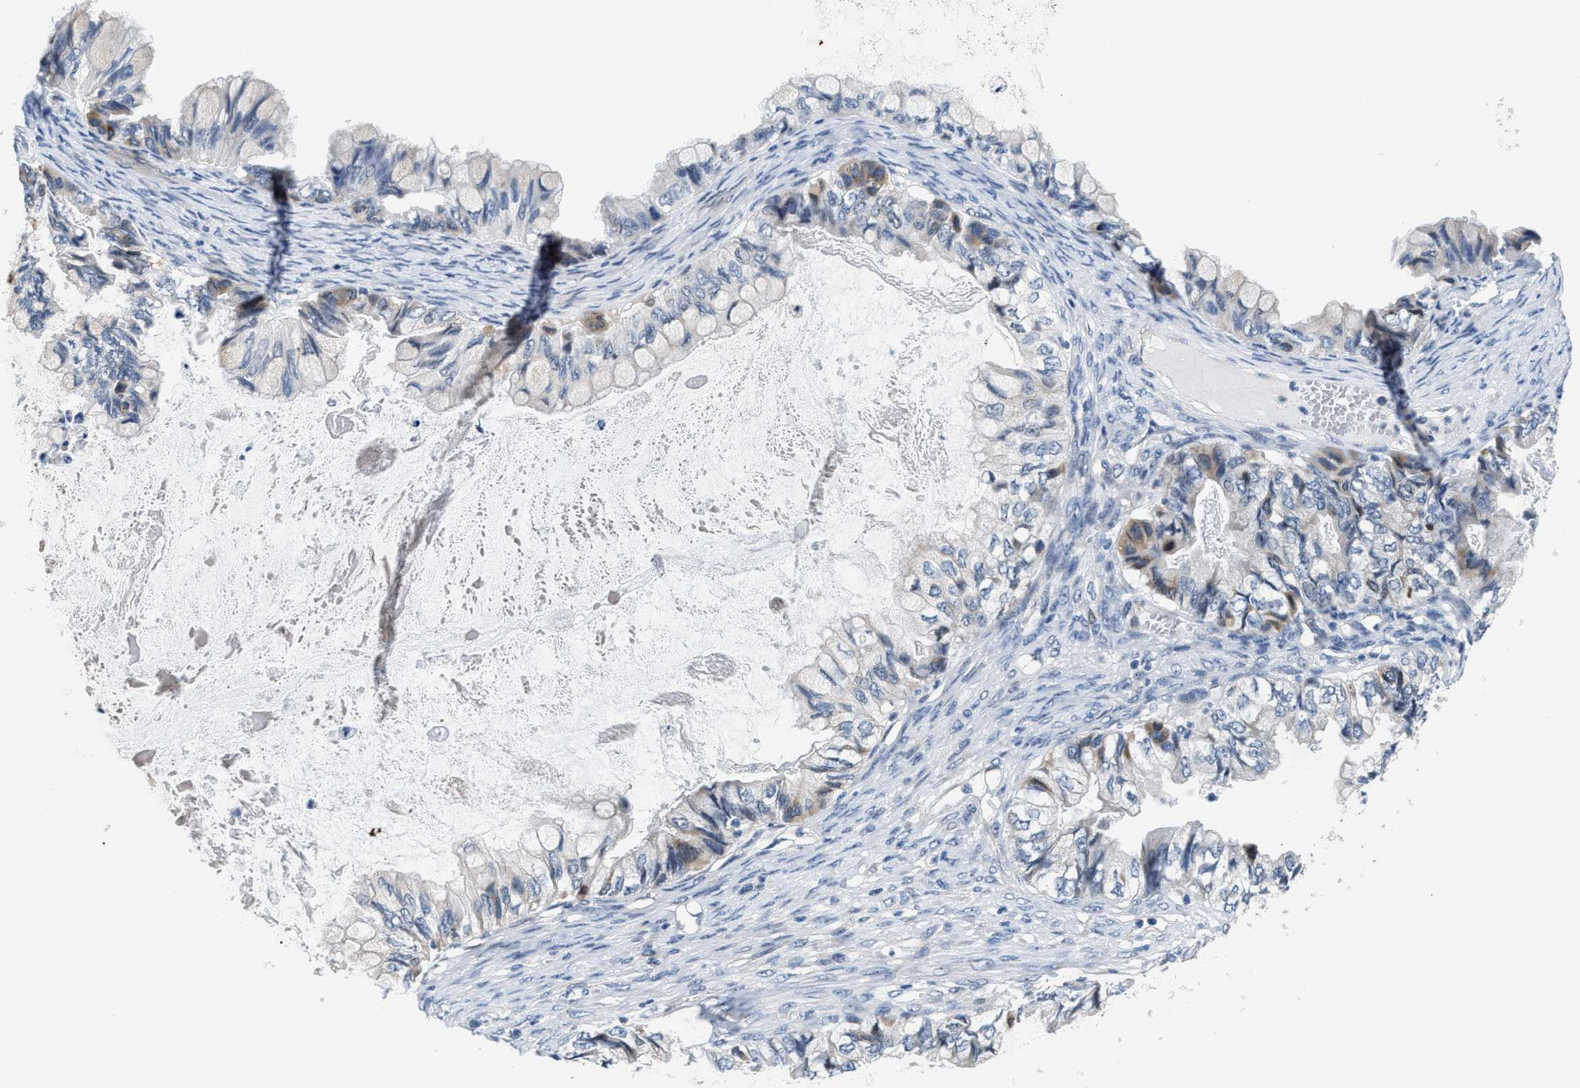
{"staining": {"intensity": "weak", "quantity": "<25%", "location": "cytoplasmic/membranous"}, "tissue": "ovarian cancer", "cell_type": "Tumor cells", "image_type": "cancer", "snomed": [{"axis": "morphology", "description": "Cystadenocarcinoma, mucinous, NOS"}, {"axis": "topography", "description": "Ovary"}], "caption": "Mucinous cystadenocarcinoma (ovarian) stained for a protein using immunohistochemistry reveals no expression tumor cells.", "gene": "CLGN", "patient": {"sex": "female", "age": 80}}